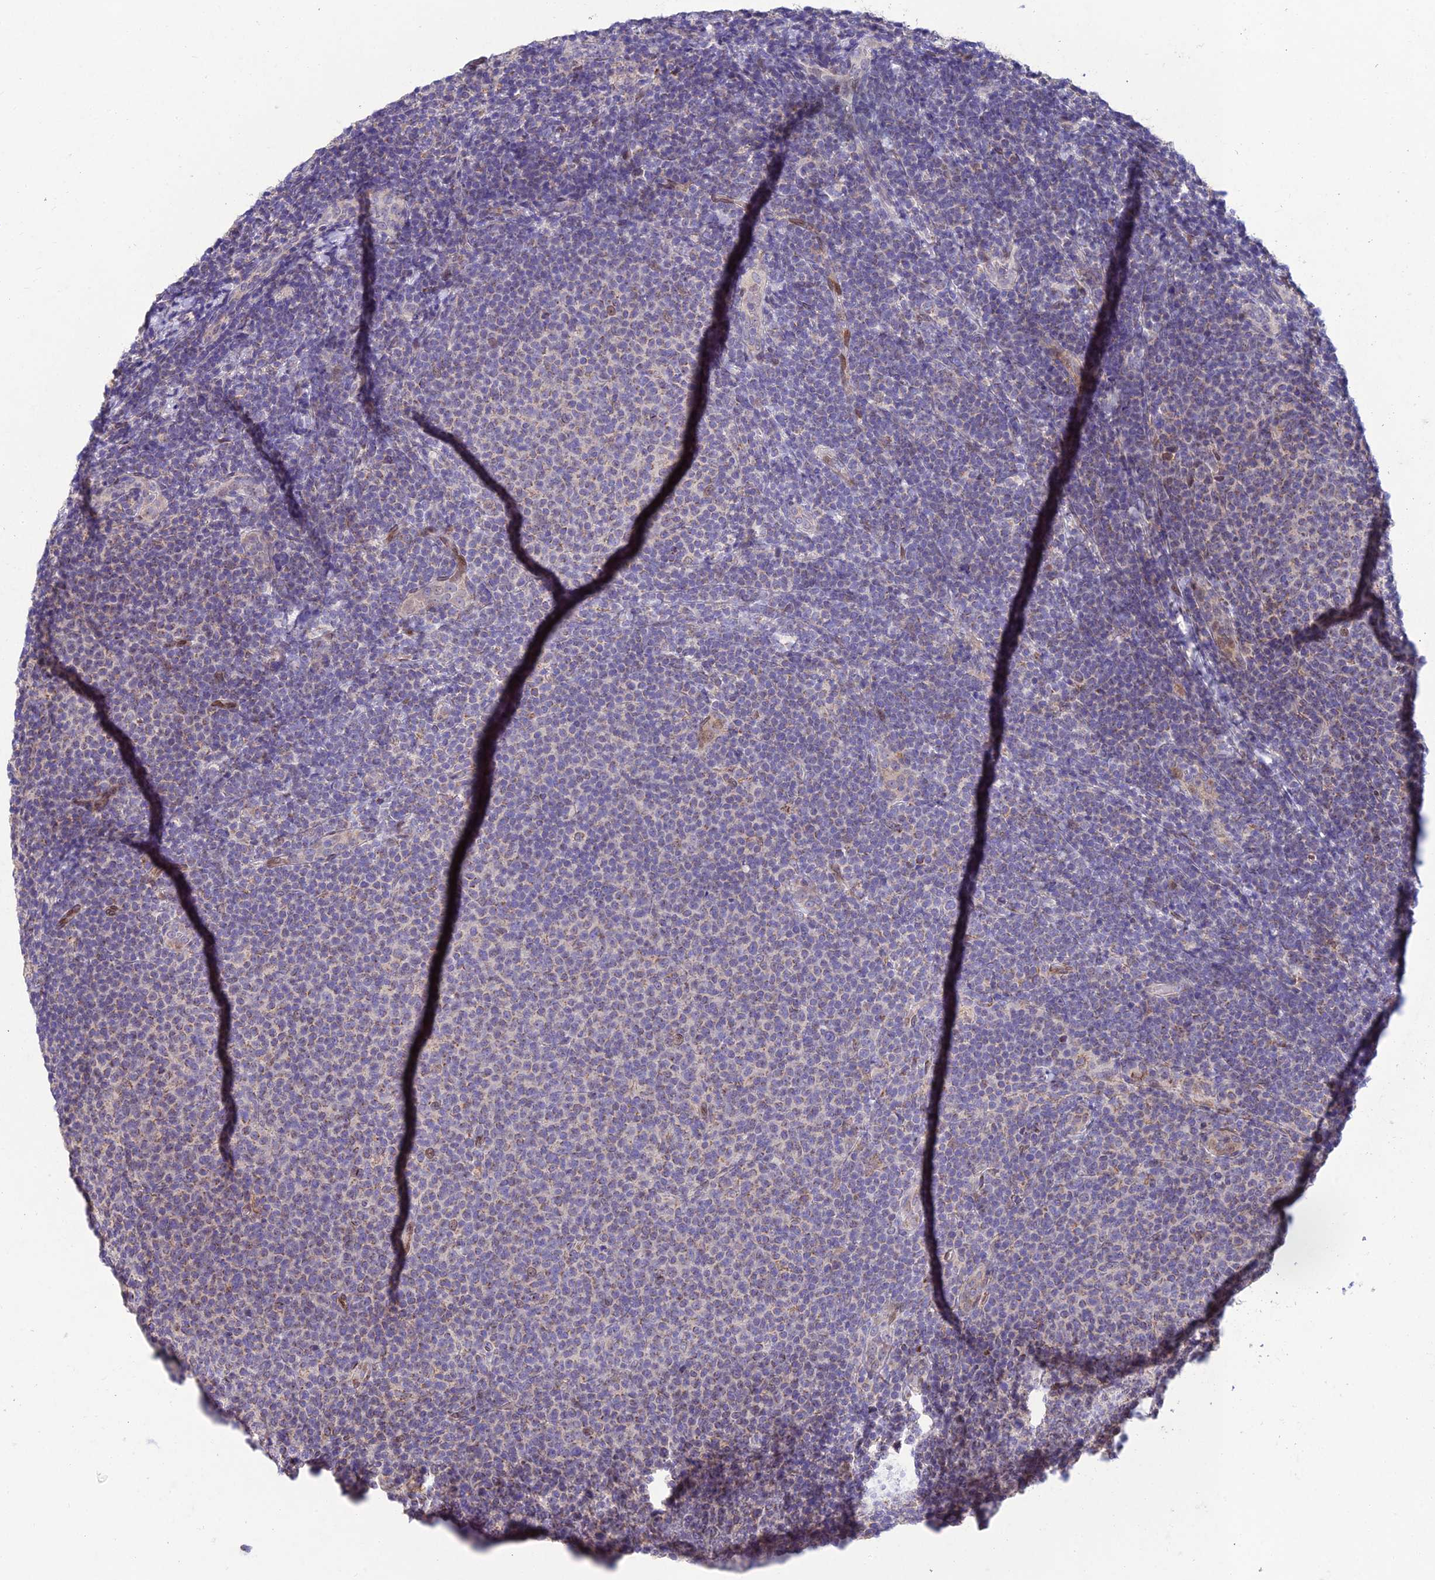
{"staining": {"intensity": "negative", "quantity": "none", "location": "none"}, "tissue": "lymphoma", "cell_type": "Tumor cells", "image_type": "cancer", "snomed": [{"axis": "morphology", "description": "Malignant lymphoma, non-Hodgkin's type, Low grade"}, {"axis": "topography", "description": "Lymph node"}], "caption": "This is an immunohistochemistry photomicrograph of human malignant lymphoma, non-Hodgkin's type (low-grade). There is no positivity in tumor cells.", "gene": "MGAT2", "patient": {"sex": "male", "age": 66}}